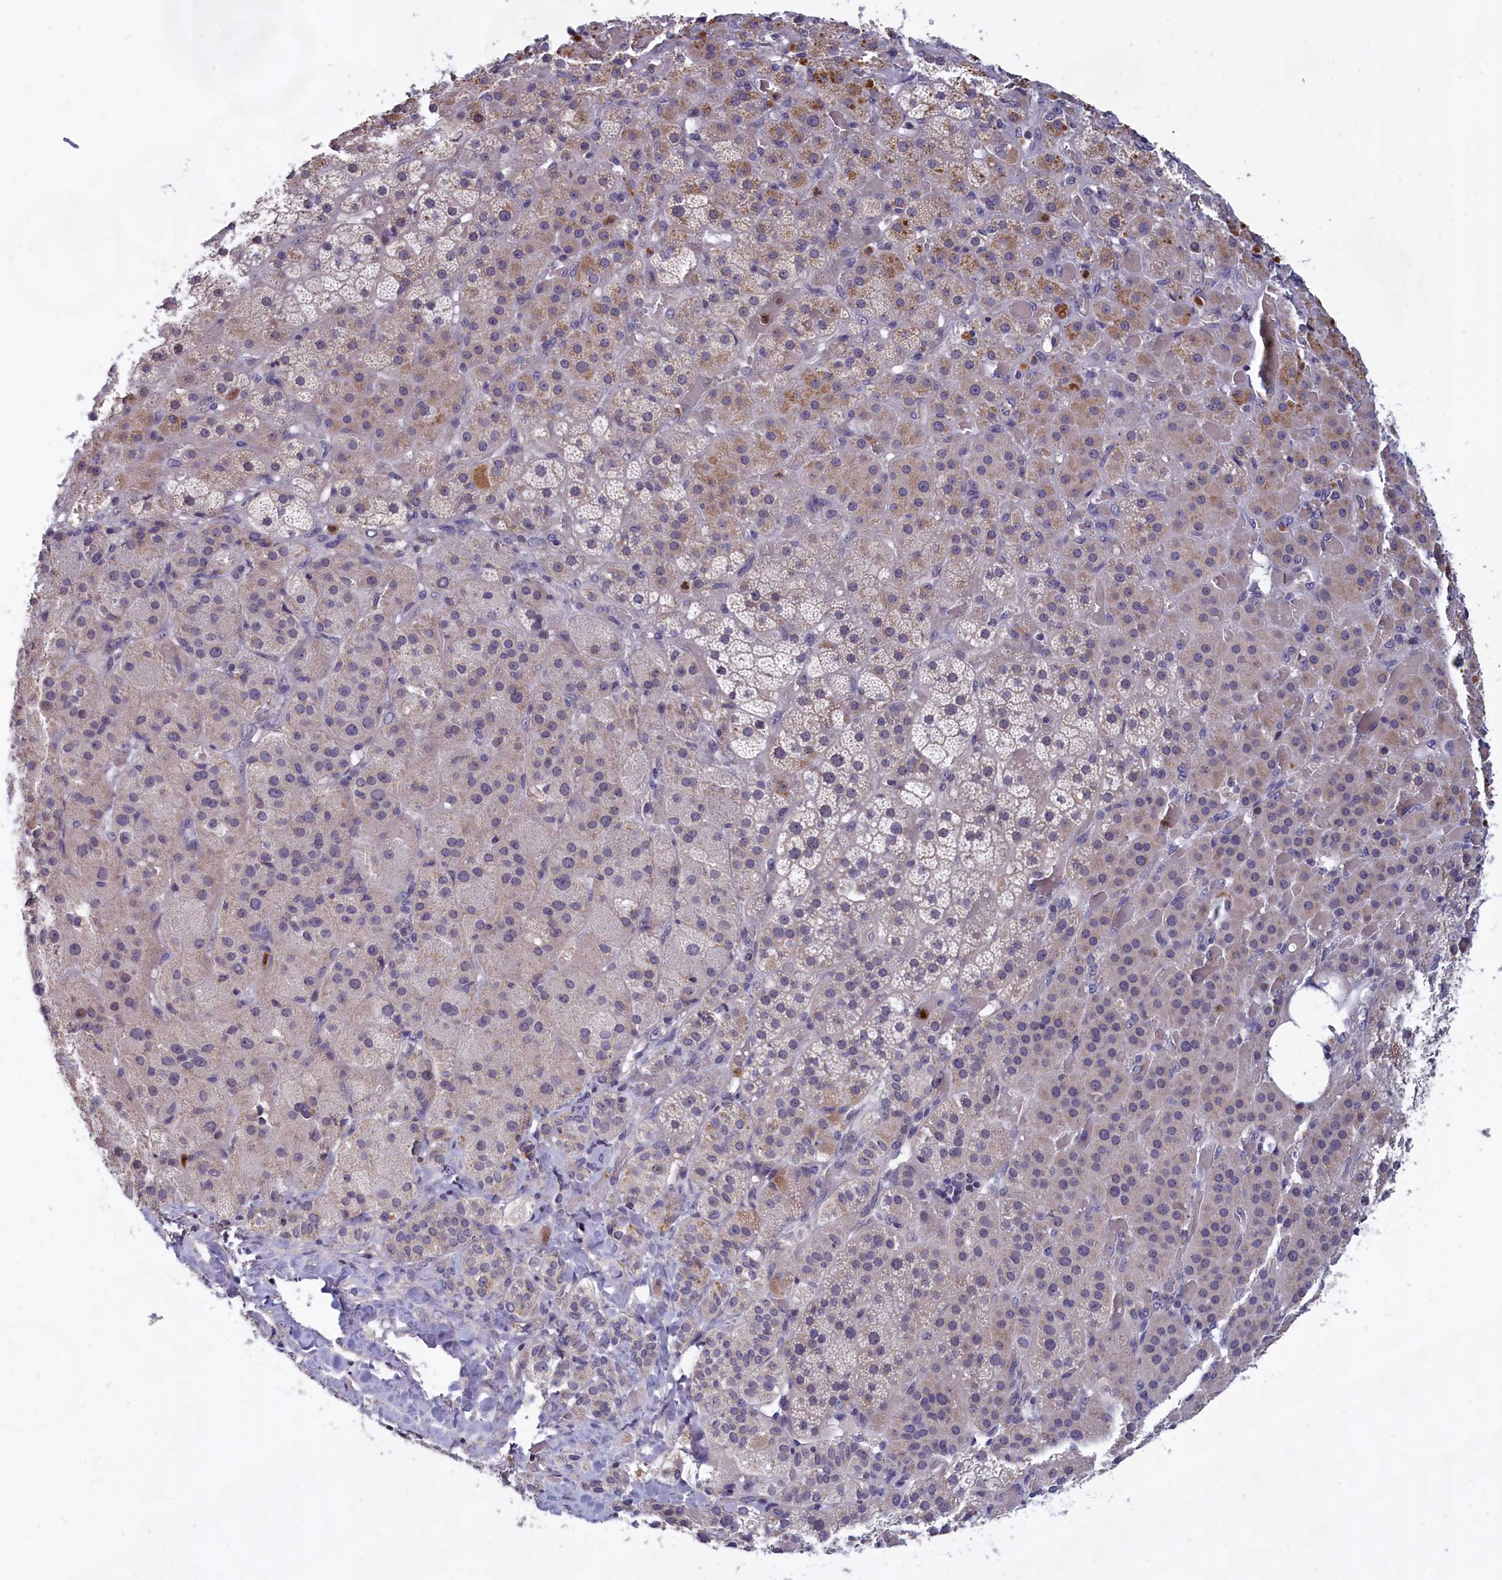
{"staining": {"intensity": "weak", "quantity": "25%-75%", "location": "cytoplasmic/membranous"}, "tissue": "adrenal gland", "cell_type": "Glandular cells", "image_type": "normal", "snomed": [{"axis": "morphology", "description": "Normal tissue, NOS"}, {"axis": "topography", "description": "Adrenal gland"}], "caption": "Immunohistochemistry of unremarkable human adrenal gland shows low levels of weak cytoplasmic/membranous staining in approximately 25%-75% of glandular cells. (brown staining indicates protein expression, while blue staining denotes nuclei).", "gene": "EPB41L4B", "patient": {"sex": "male", "age": 57}}